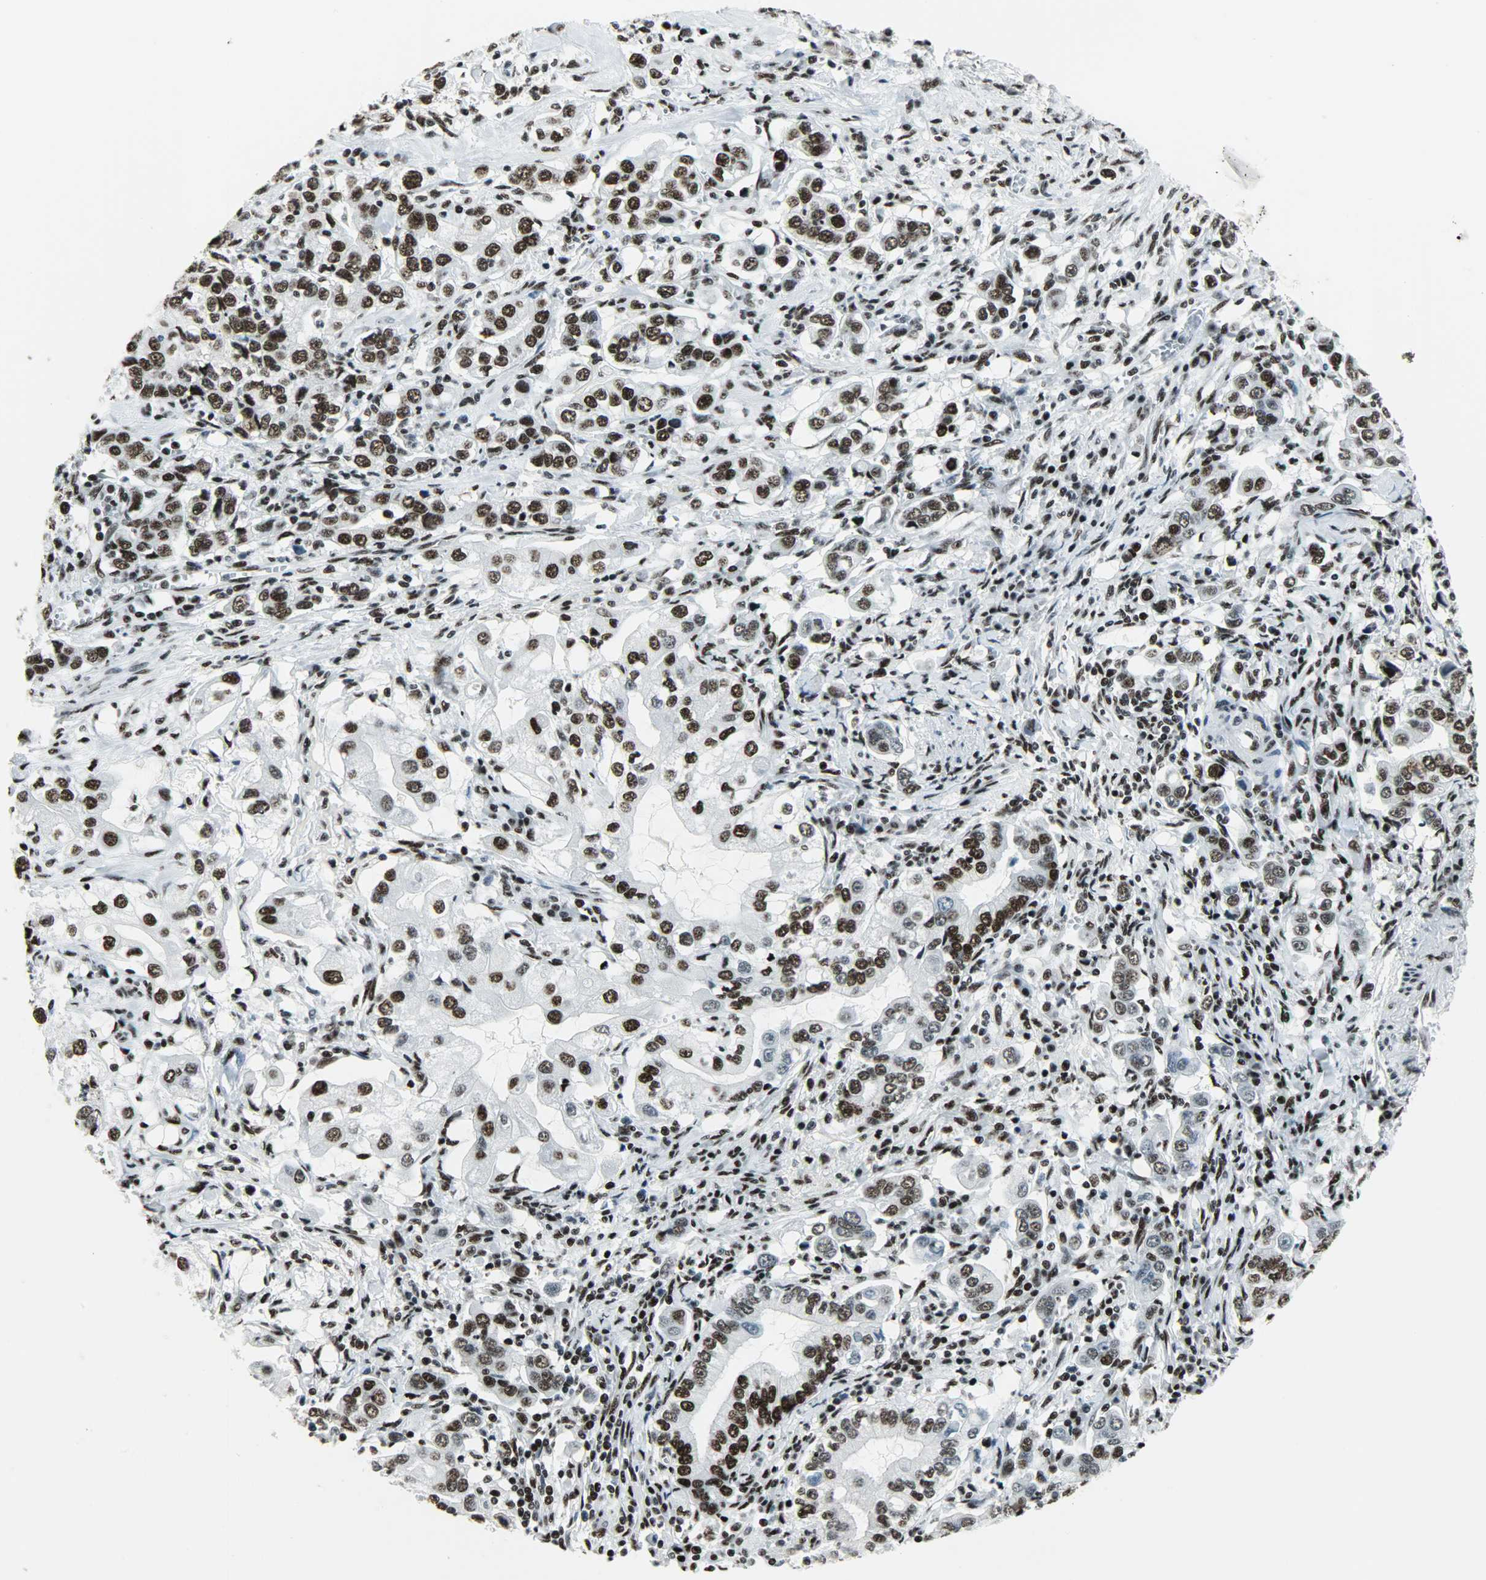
{"staining": {"intensity": "strong", "quantity": ">75%", "location": "nuclear"}, "tissue": "stomach cancer", "cell_type": "Tumor cells", "image_type": "cancer", "snomed": [{"axis": "morphology", "description": "Adenocarcinoma, NOS"}, {"axis": "topography", "description": "Stomach, lower"}], "caption": "IHC micrograph of human stomach cancer (adenocarcinoma) stained for a protein (brown), which displays high levels of strong nuclear positivity in about >75% of tumor cells.", "gene": "SNRPA", "patient": {"sex": "female", "age": 72}}